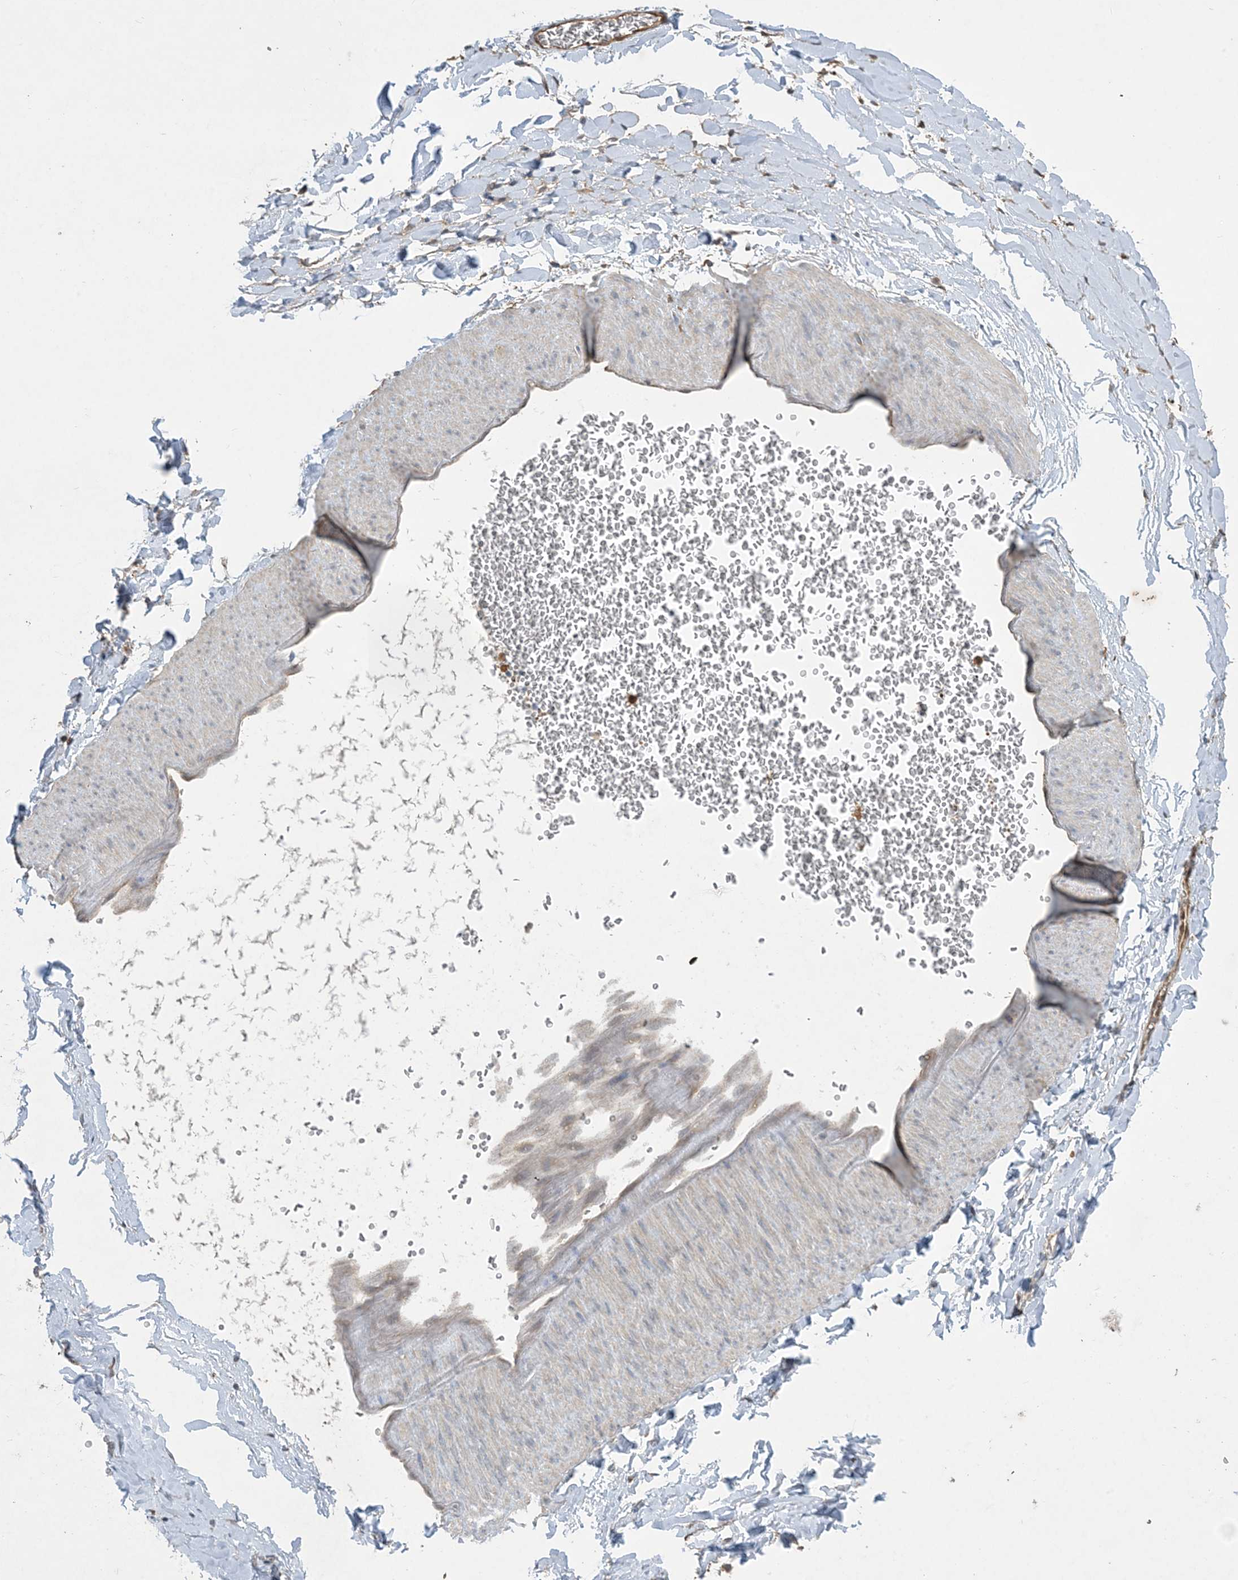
{"staining": {"intensity": "negative", "quantity": "none", "location": "none"}, "tissue": "adipose tissue", "cell_type": "Adipocytes", "image_type": "normal", "snomed": [{"axis": "morphology", "description": "Normal tissue, NOS"}, {"axis": "topography", "description": "Gallbladder"}, {"axis": "topography", "description": "Peripheral nerve tissue"}], "caption": "Immunohistochemistry micrograph of unremarkable adipose tissue: human adipose tissue stained with DAB (3,3'-diaminobenzidine) displays no significant protein positivity in adipocytes. Brightfield microscopy of immunohistochemistry (IHC) stained with DAB (brown) and hematoxylin (blue), captured at high magnification.", "gene": "TMSB4X", "patient": {"sex": "male", "age": 38}}